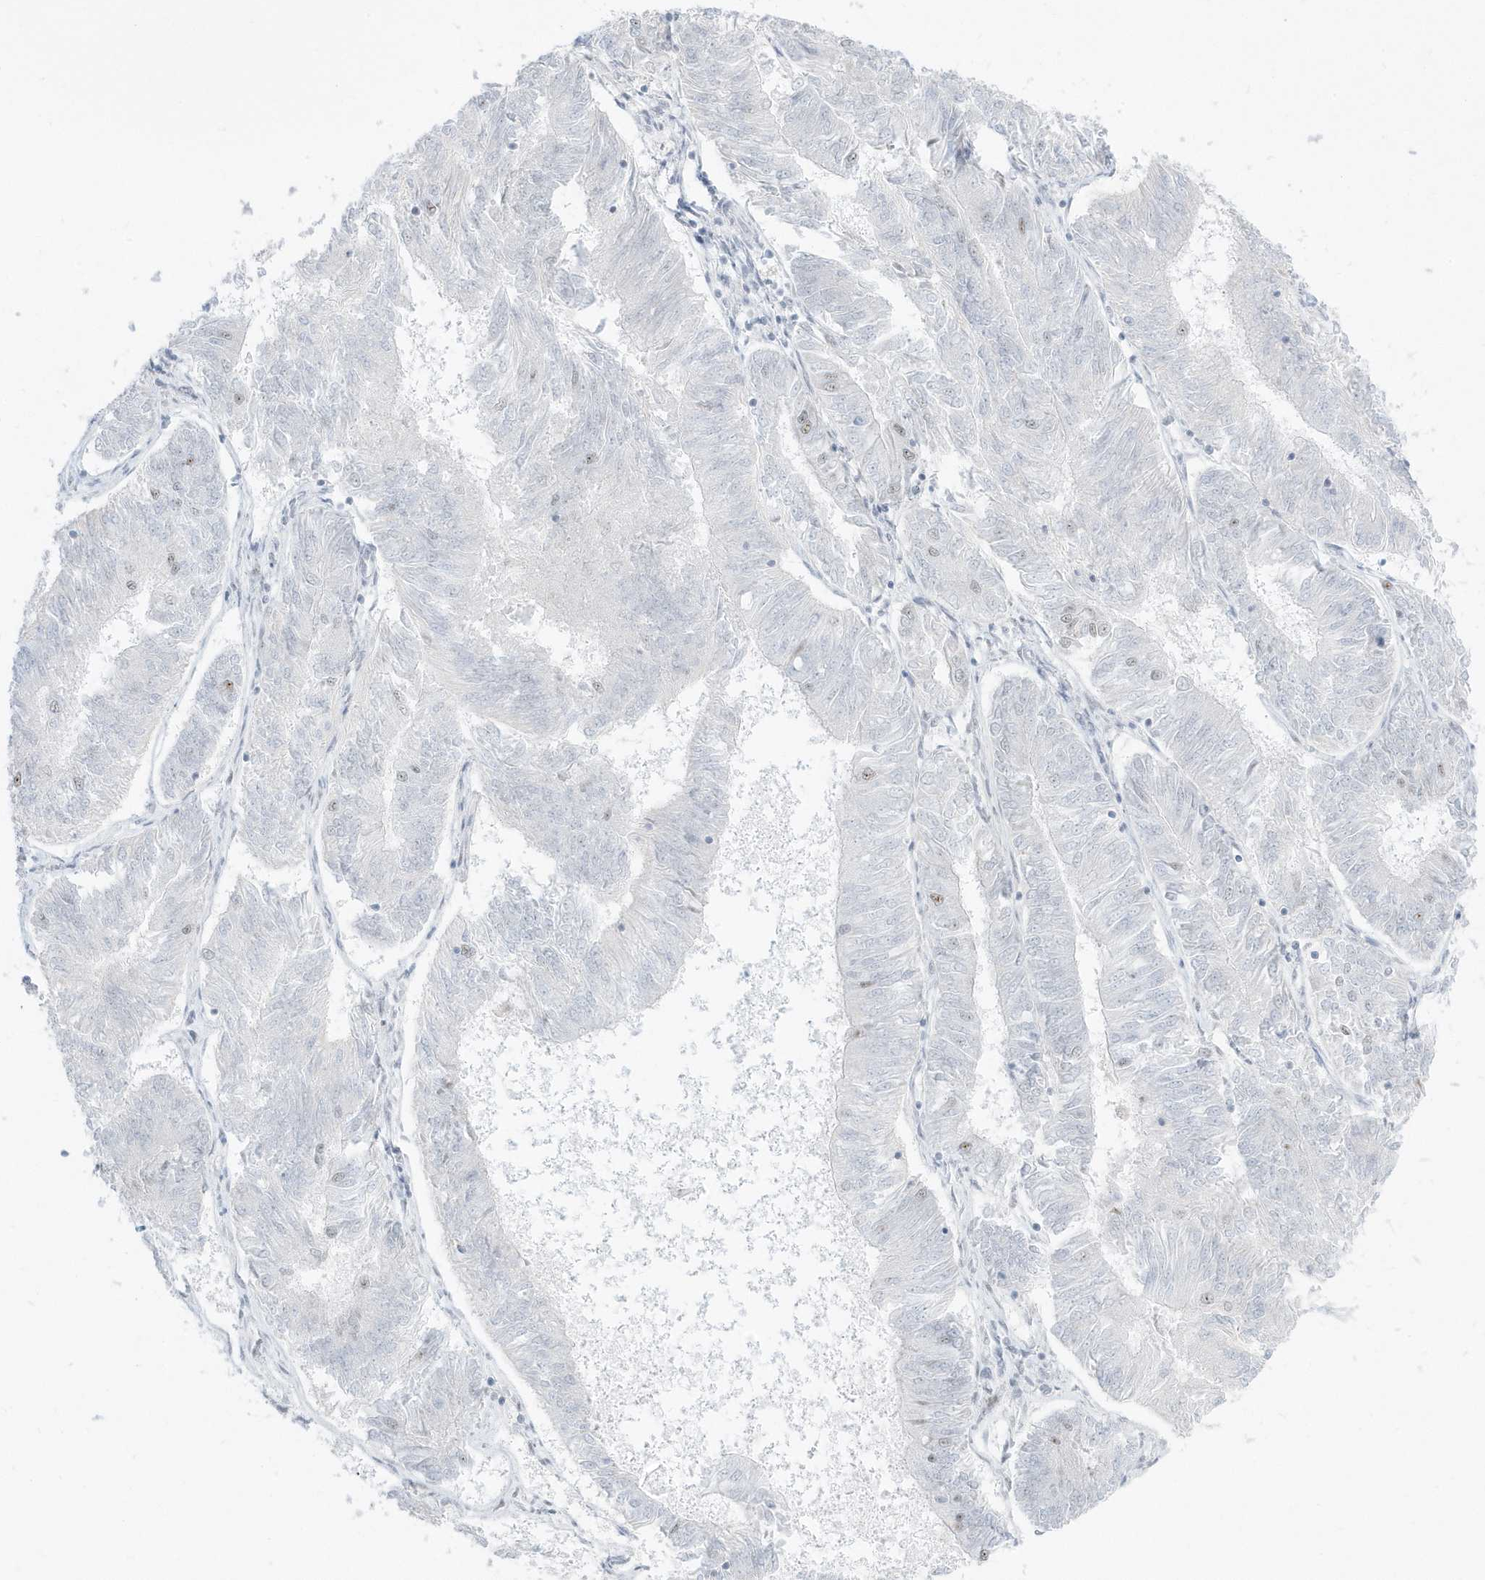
{"staining": {"intensity": "moderate", "quantity": "<25%", "location": "nuclear"}, "tissue": "endometrial cancer", "cell_type": "Tumor cells", "image_type": "cancer", "snomed": [{"axis": "morphology", "description": "Adenocarcinoma, NOS"}, {"axis": "topography", "description": "Endometrium"}], "caption": "Endometrial adenocarcinoma stained with a brown dye exhibits moderate nuclear positive expression in approximately <25% of tumor cells.", "gene": "PLEKHN1", "patient": {"sex": "female", "age": 58}}